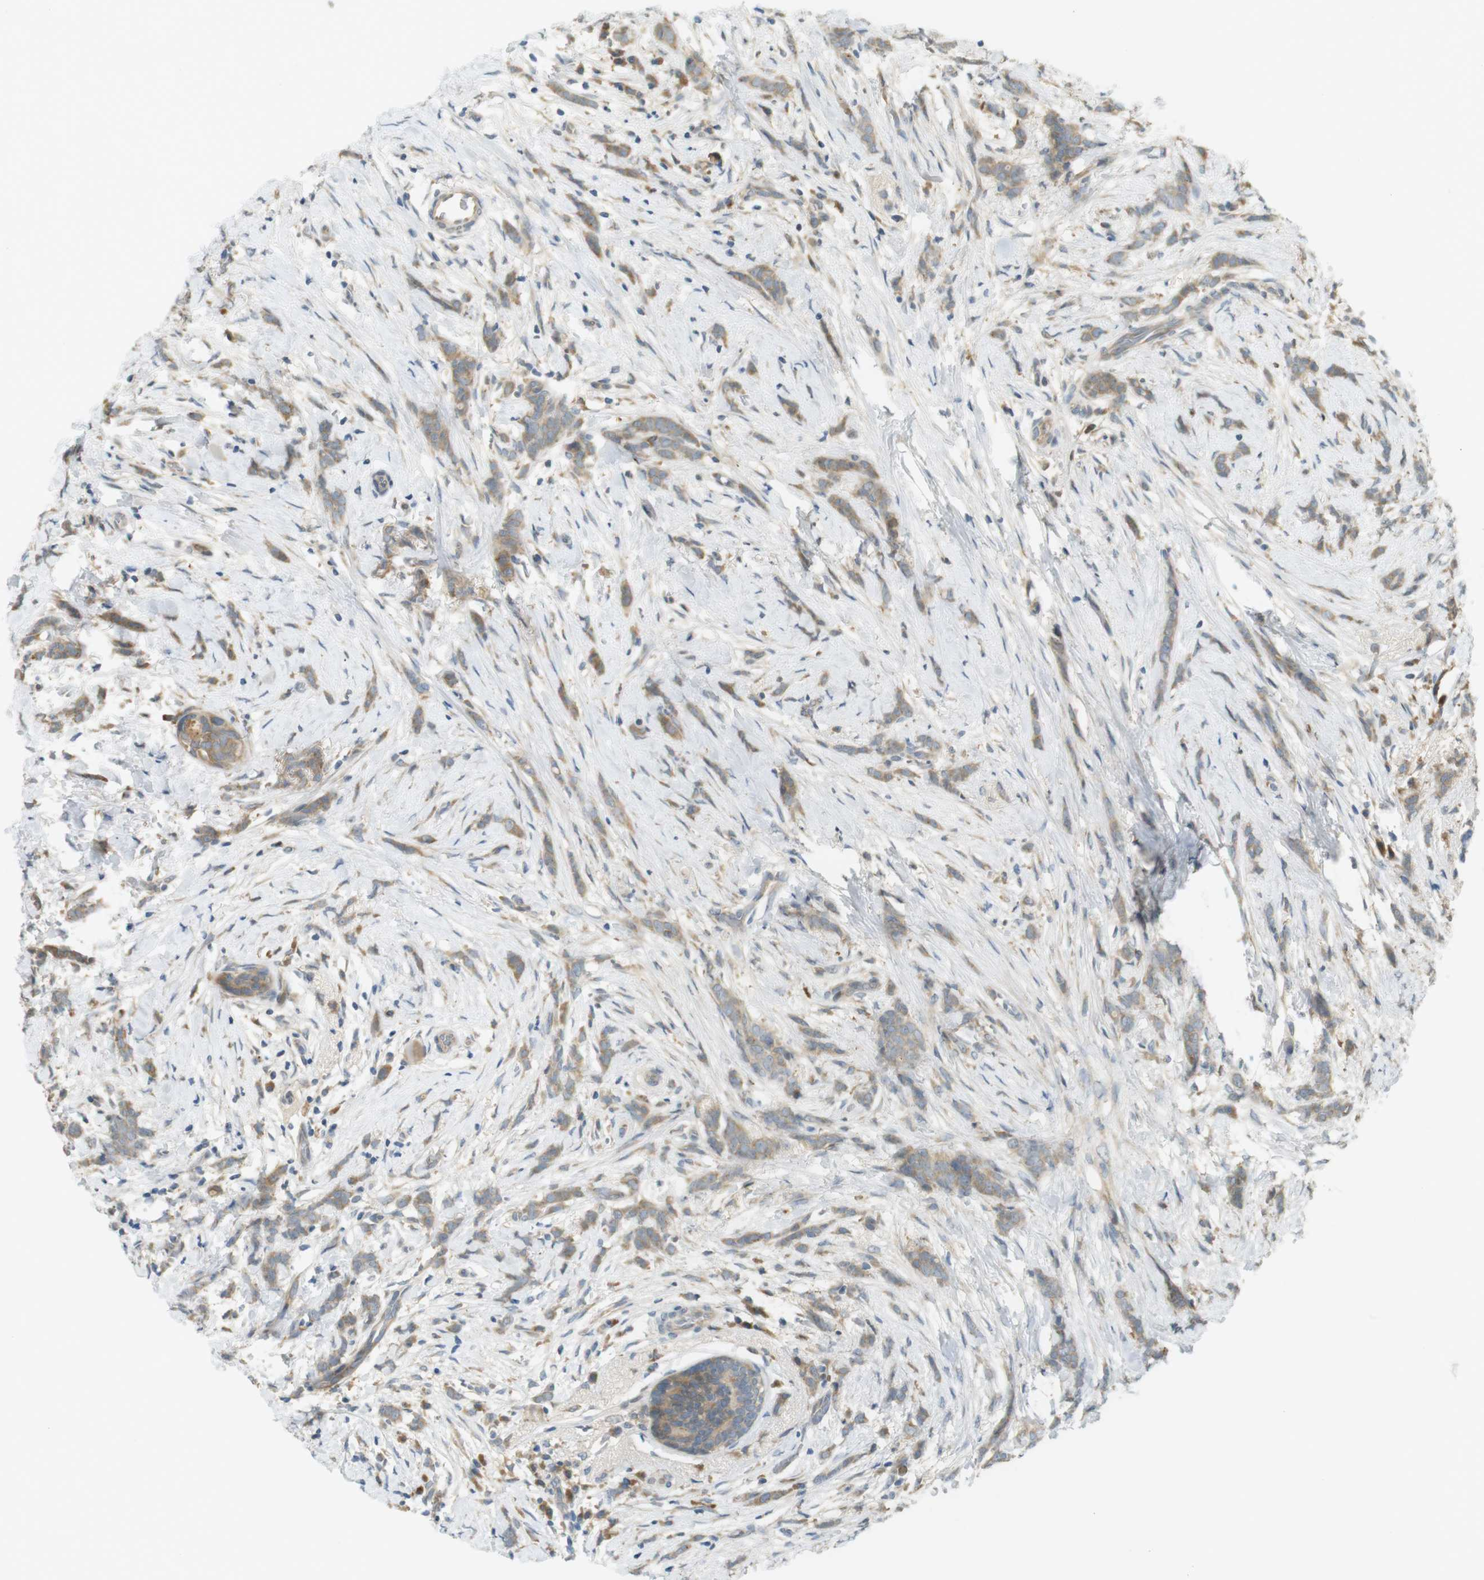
{"staining": {"intensity": "moderate", "quantity": ">75%", "location": "cytoplasmic/membranous"}, "tissue": "breast cancer", "cell_type": "Tumor cells", "image_type": "cancer", "snomed": [{"axis": "morphology", "description": "Lobular carcinoma, in situ"}, {"axis": "morphology", "description": "Lobular carcinoma"}, {"axis": "topography", "description": "Breast"}], "caption": "Breast cancer (lobular carcinoma) stained with a brown dye displays moderate cytoplasmic/membranous positive staining in about >75% of tumor cells.", "gene": "CLRN3", "patient": {"sex": "female", "age": 41}}